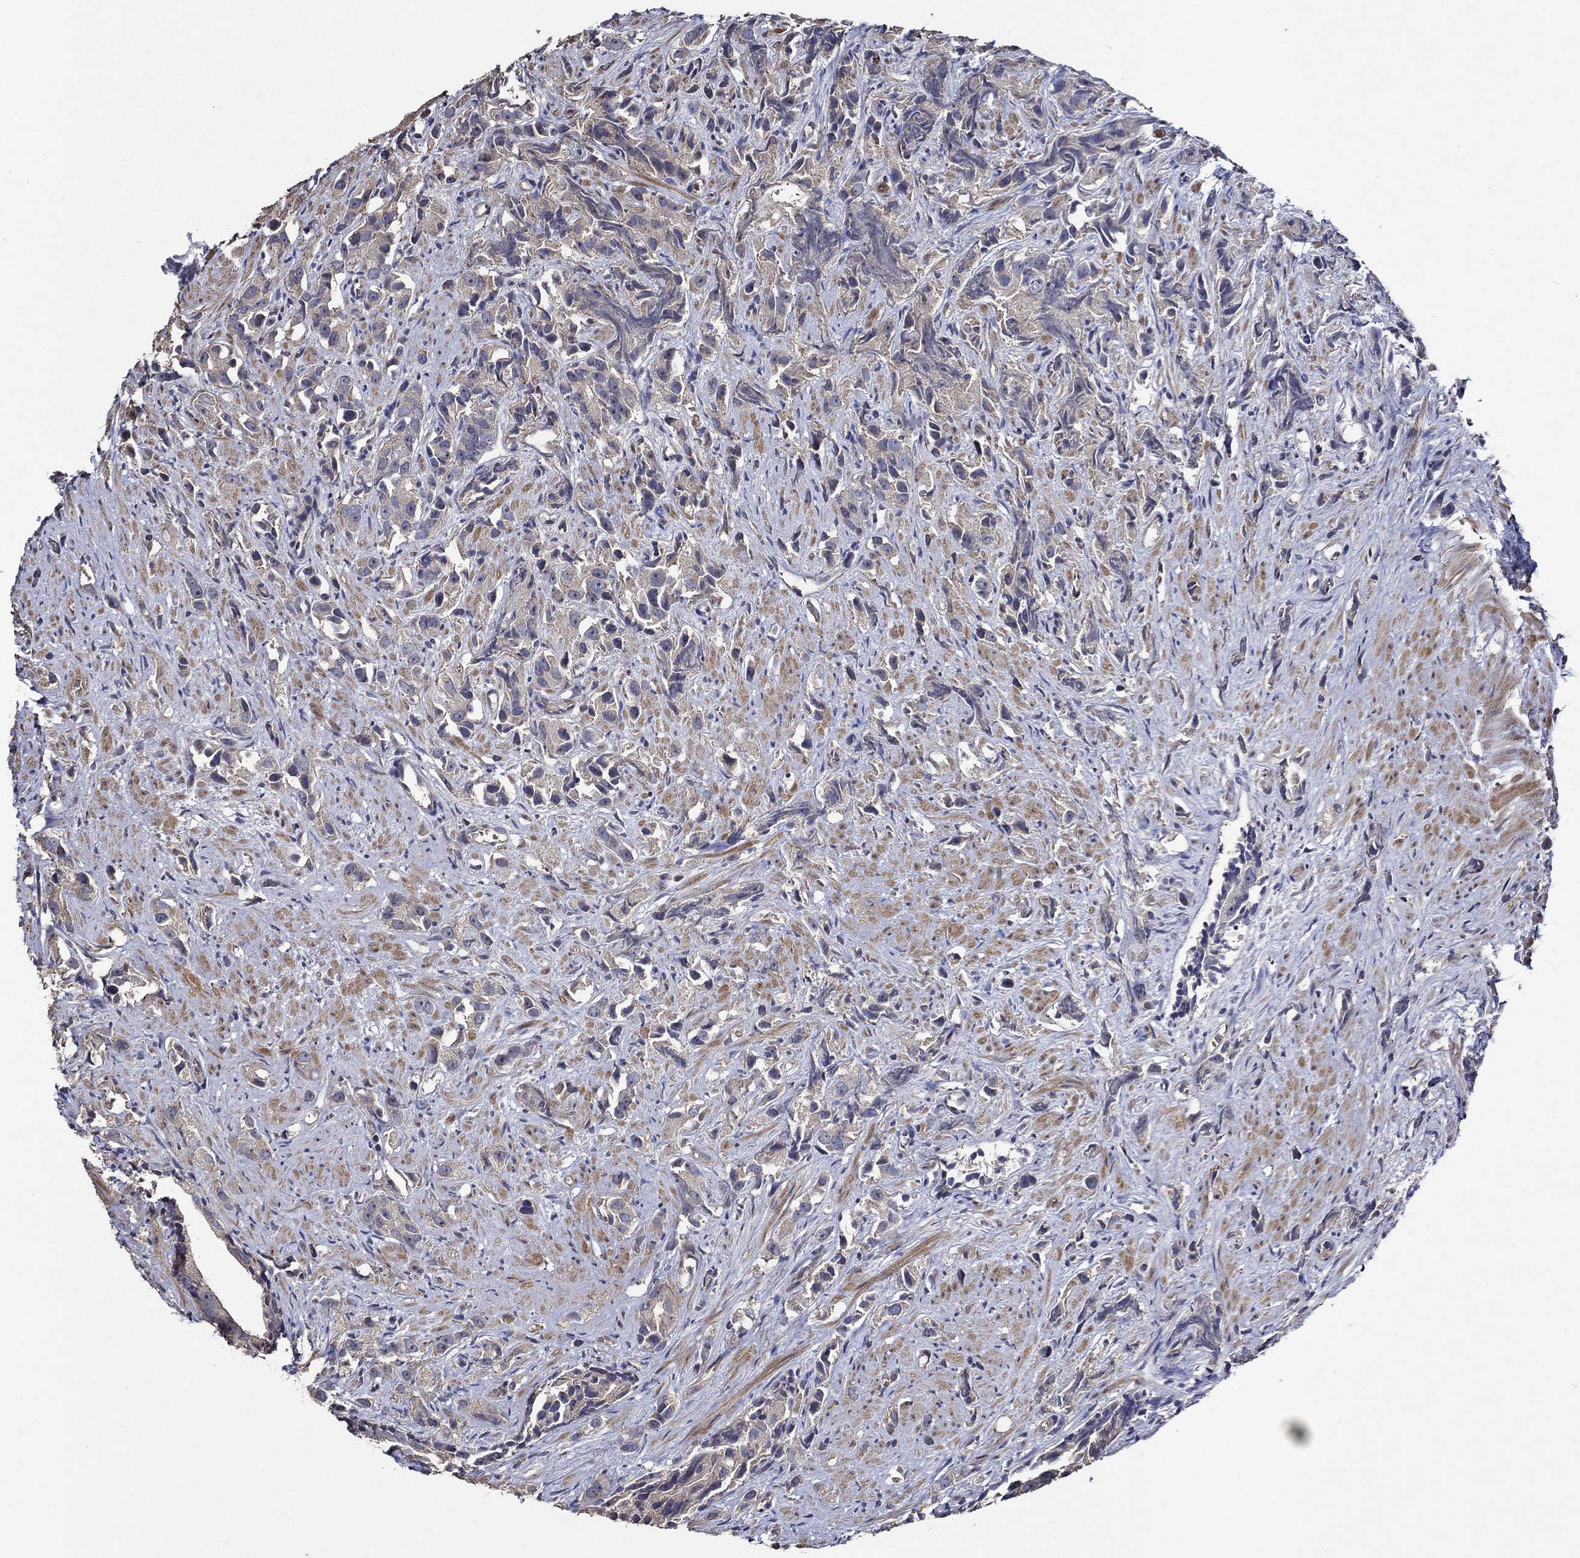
{"staining": {"intensity": "weak", "quantity": "25%-75%", "location": "cytoplasmic/membranous"}, "tissue": "prostate cancer", "cell_type": "Tumor cells", "image_type": "cancer", "snomed": [{"axis": "morphology", "description": "Adenocarcinoma, High grade"}, {"axis": "topography", "description": "Prostate"}], "caption": "Adenocarcinoma (high-grade) (prostate) was stained to show a protein in brown. There is low levels of weak cytoplasmic/membranous staining in approximately 25%-75% of tumor cells.", "gene": "HAP1", "patient": {"sex": "male", "age": 90}}